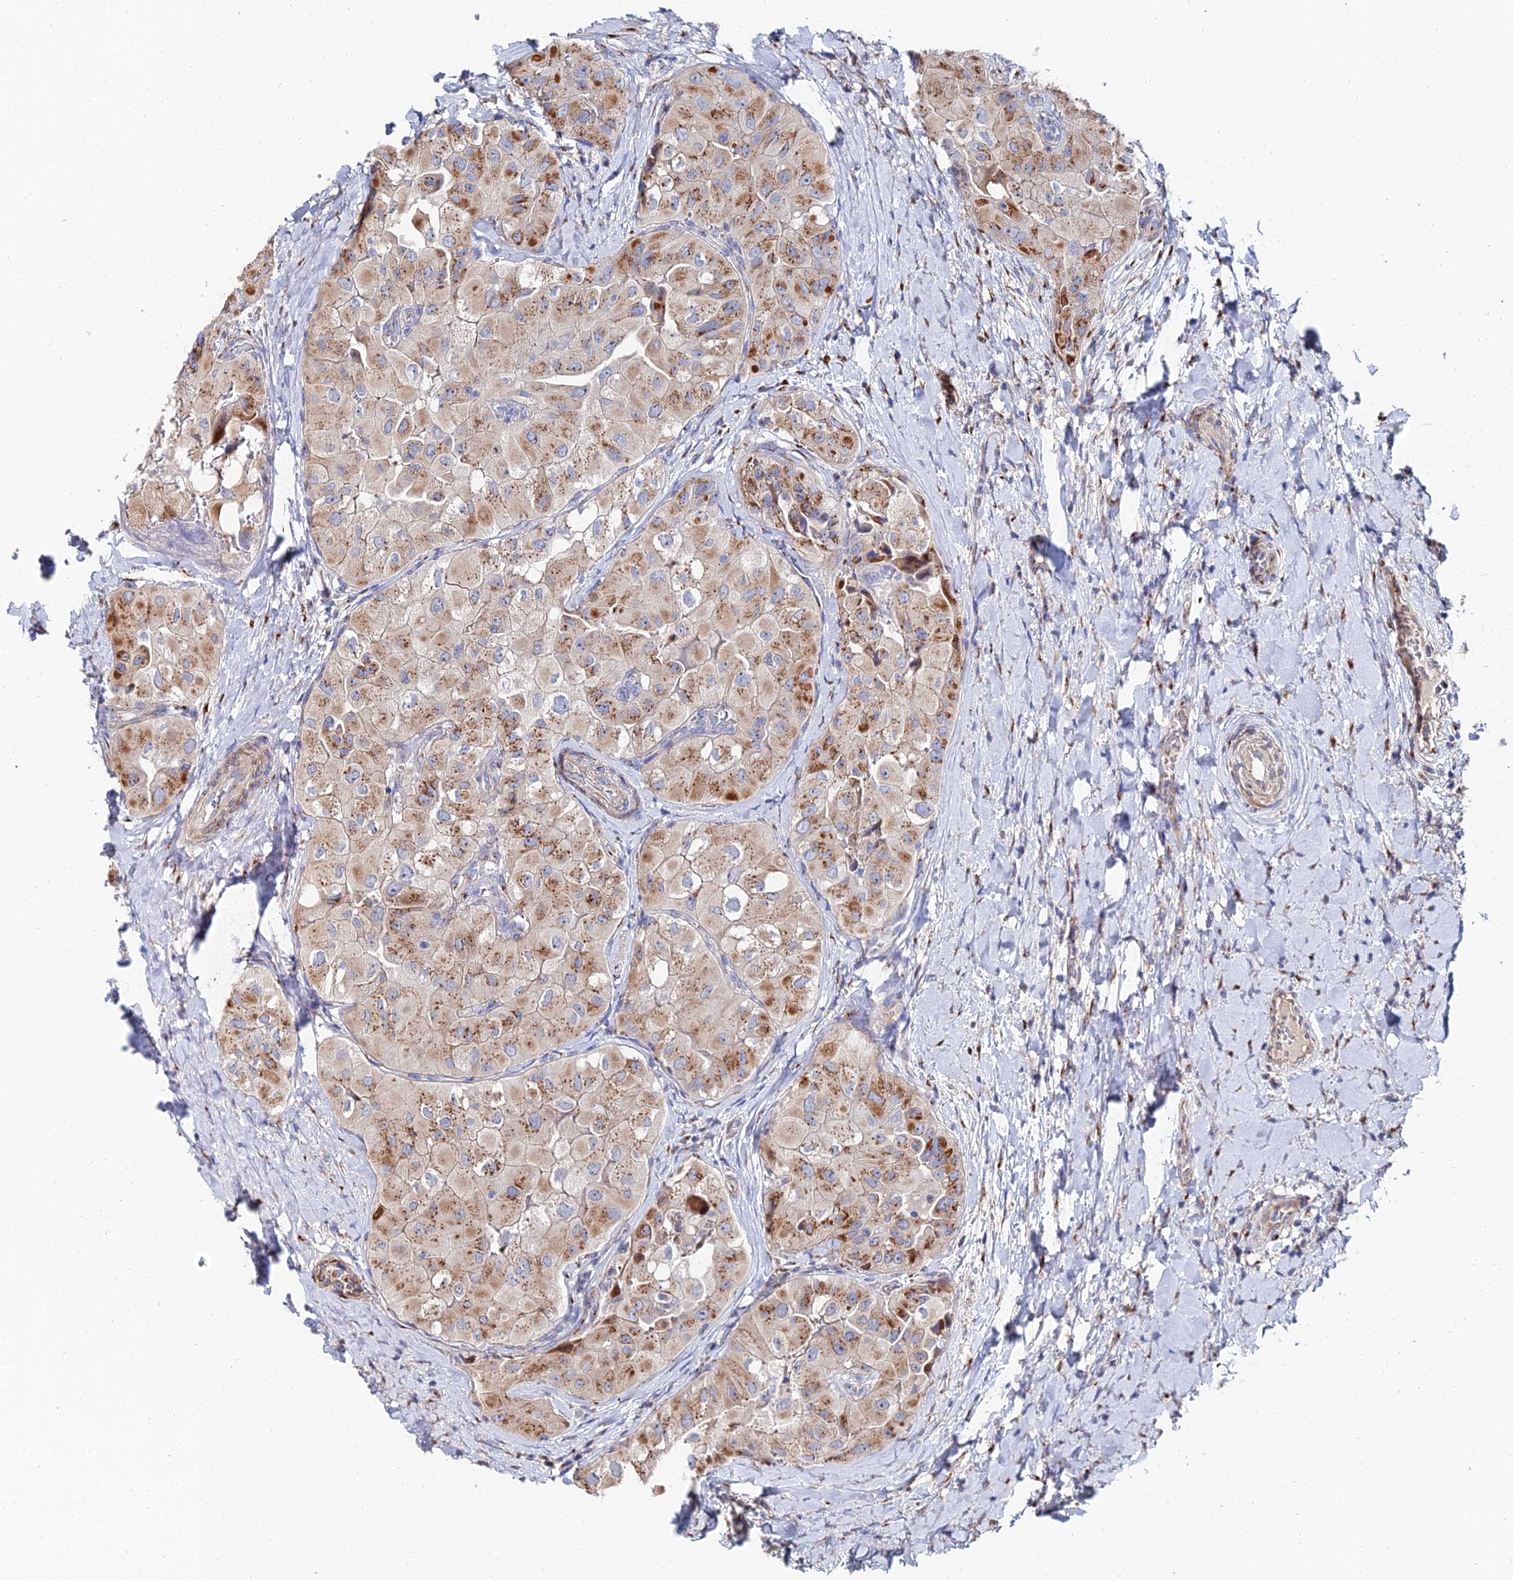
{"staining": {"intensity": "moderate", "quantity": ">75%", "location": "cytoplasmic/membranous"}, "tissue": "thyroid cancer", "cell_type": "Tumor cells", "image_type": "cancer", "snomed": [{"axis": "morphology", "description": "Normal tissue, NOS"}, {"axis": "morphology", "description": "Papillary adenocarcinoma, NOS"}, {"axis": "topography", "description": "Thyroid gland"}], "caption": "Protein analysis of thyroid cancer tissue shows moderate cytoplasmic/membranous staining in approximately >75% of tumor cells.", "gene": "BORCS8", "patient": {"sex": "female", "age": 59}}